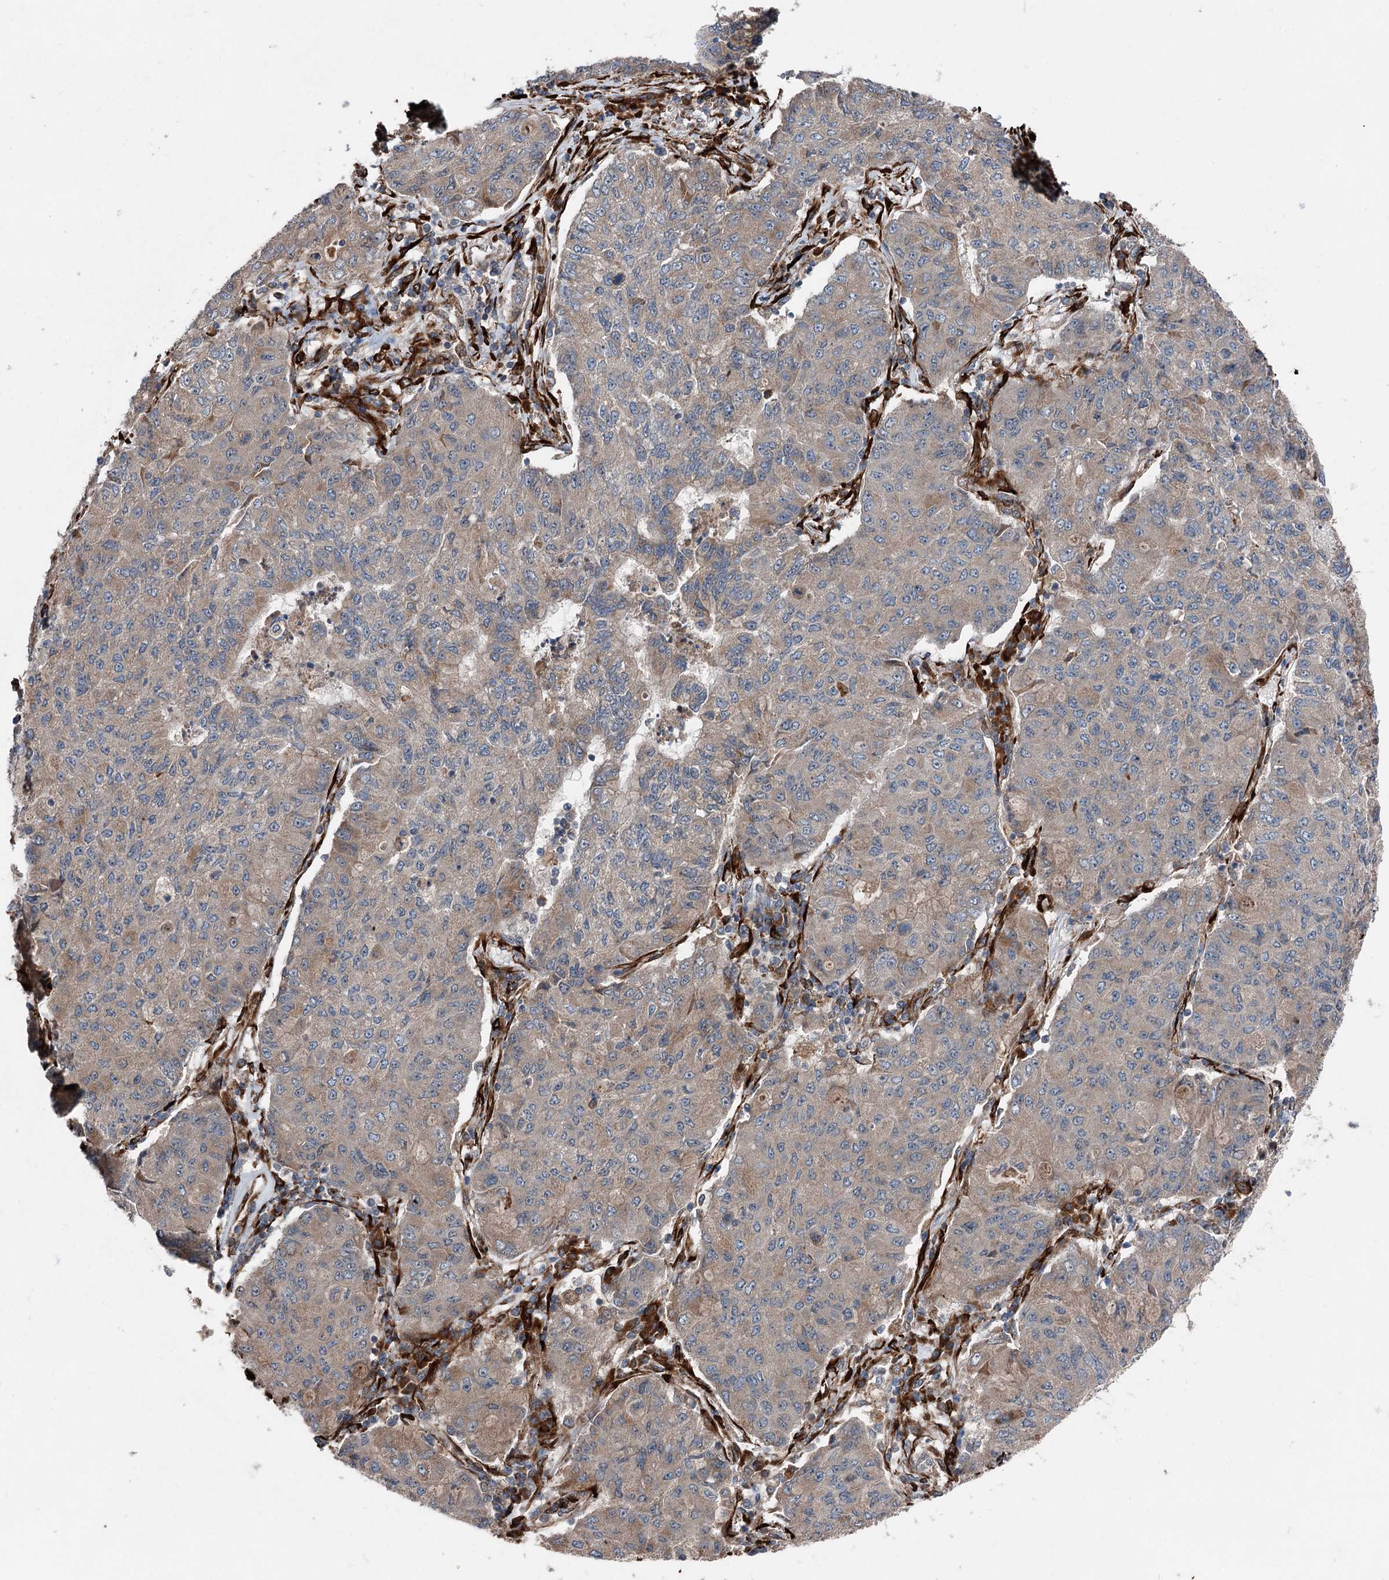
{"staining": {"intensity": "weak", "quantity": "25%-75%", "location": "cytoplasmic/membranous"}, "tissue": "lung cancer", "cell_type": "Tumor cells", "image_type": "cancer", "snomed": [{"axis": "morphology", "description": "Squamous cell carcinoma, NOS"}, {"axis": "topography", "description": "Lung"}], "caption": "Lung cancer tissue demonstrates weak cytoplasmic/membranous positivity in about 25%-75% of tumor cells", "gene": "DDIAS", "patient": {"sex": "male", "age": 74}}